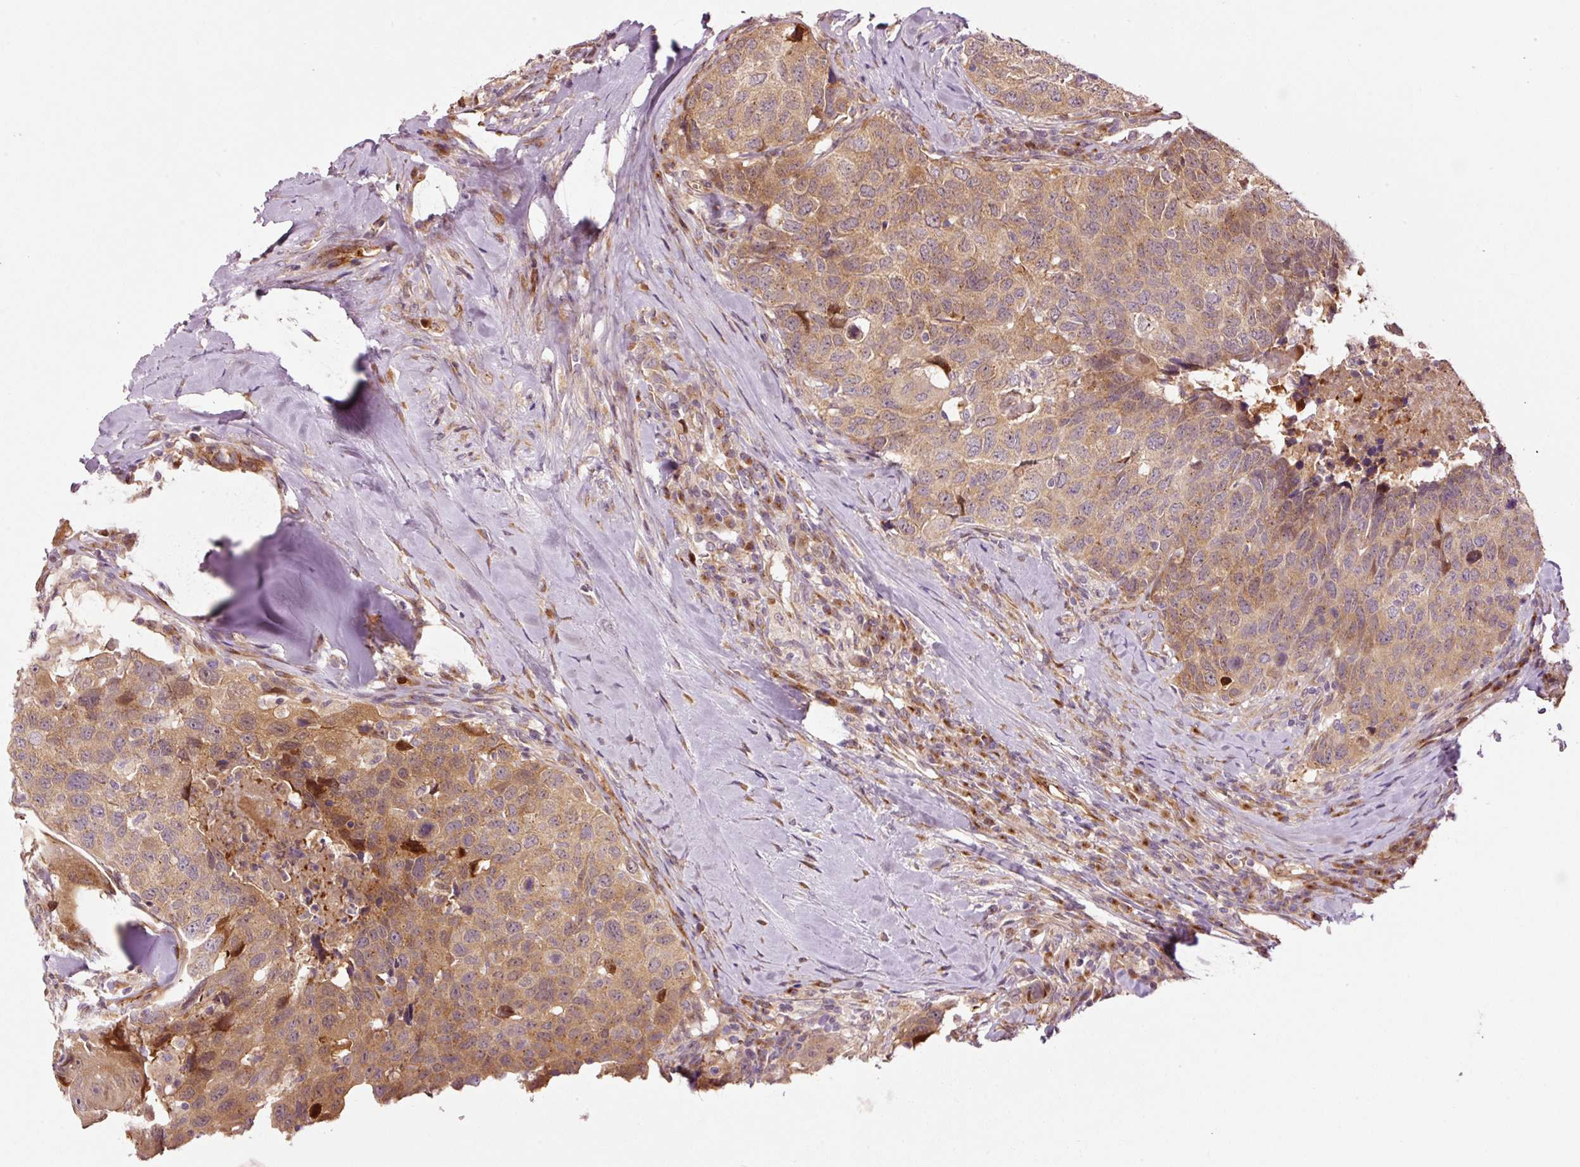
{"staining": {"intensity": "moderate", "quantity": ">75%", "location": "cytoplasmic/membranous"}, "tissue": "head and neck cancer", "cell_type": "Tumor cells", "image_type": "cancer", "snomed": [{"axis": "morphology", "description": "Squamous cell carcinoma, NOS"}, {"axis": "topography", "description": "Head-Neck"}], "caption": "Immunohistochemistry histopathology image of human head and neck squamous cell carcinoma stained for a protein (brown), which shows medium levels of moderate cytoplasmic/membranous staining in about >75% of tumor cells.", "gene": "PPP1R14B", "patient": {"sex": "male", "age": 66}}